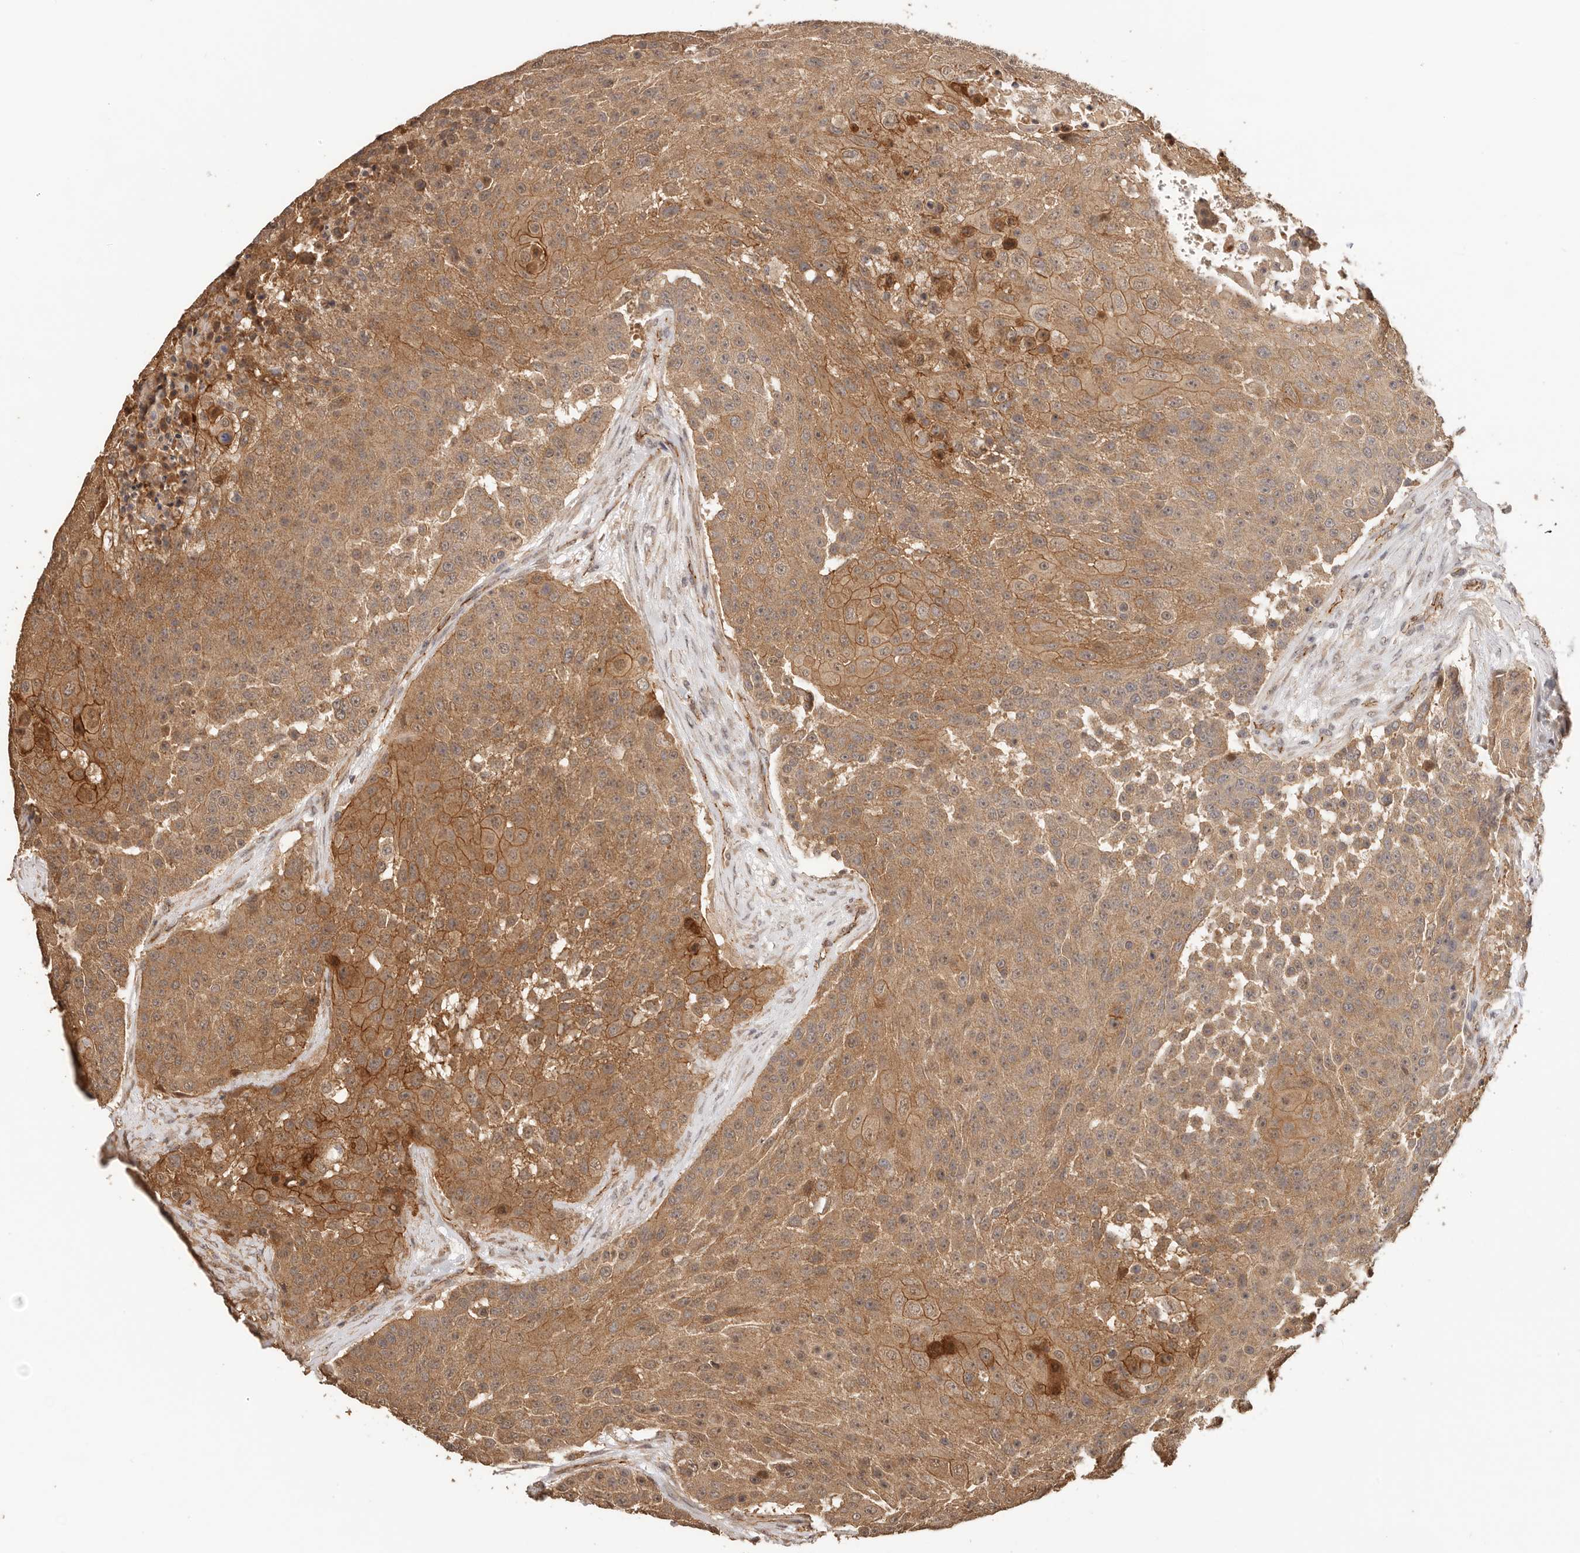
{"staining": {"intensity": "moderate", "quantity": ">75%", "location": "cytoplasmic/membranous"}, "tissue": "urothelial cancer", "cell_type": "Tumor cells", "image_type": "cancer", "snomed": [{"axis": "morphology", "description": "Urothelial carcinoma, High grade"}, {"axis": "topography", "description": "Urinary bladder"}], "caption": "IHC photomicrograph of human urothelial cancer stained for a protein (brown), which reveals medium levels of moderate cytoplasmic/membranous positivity in approximately >75% of tumor cells.", "gene": "AFDN", "patient": {"sex": "female", "age": 63}}